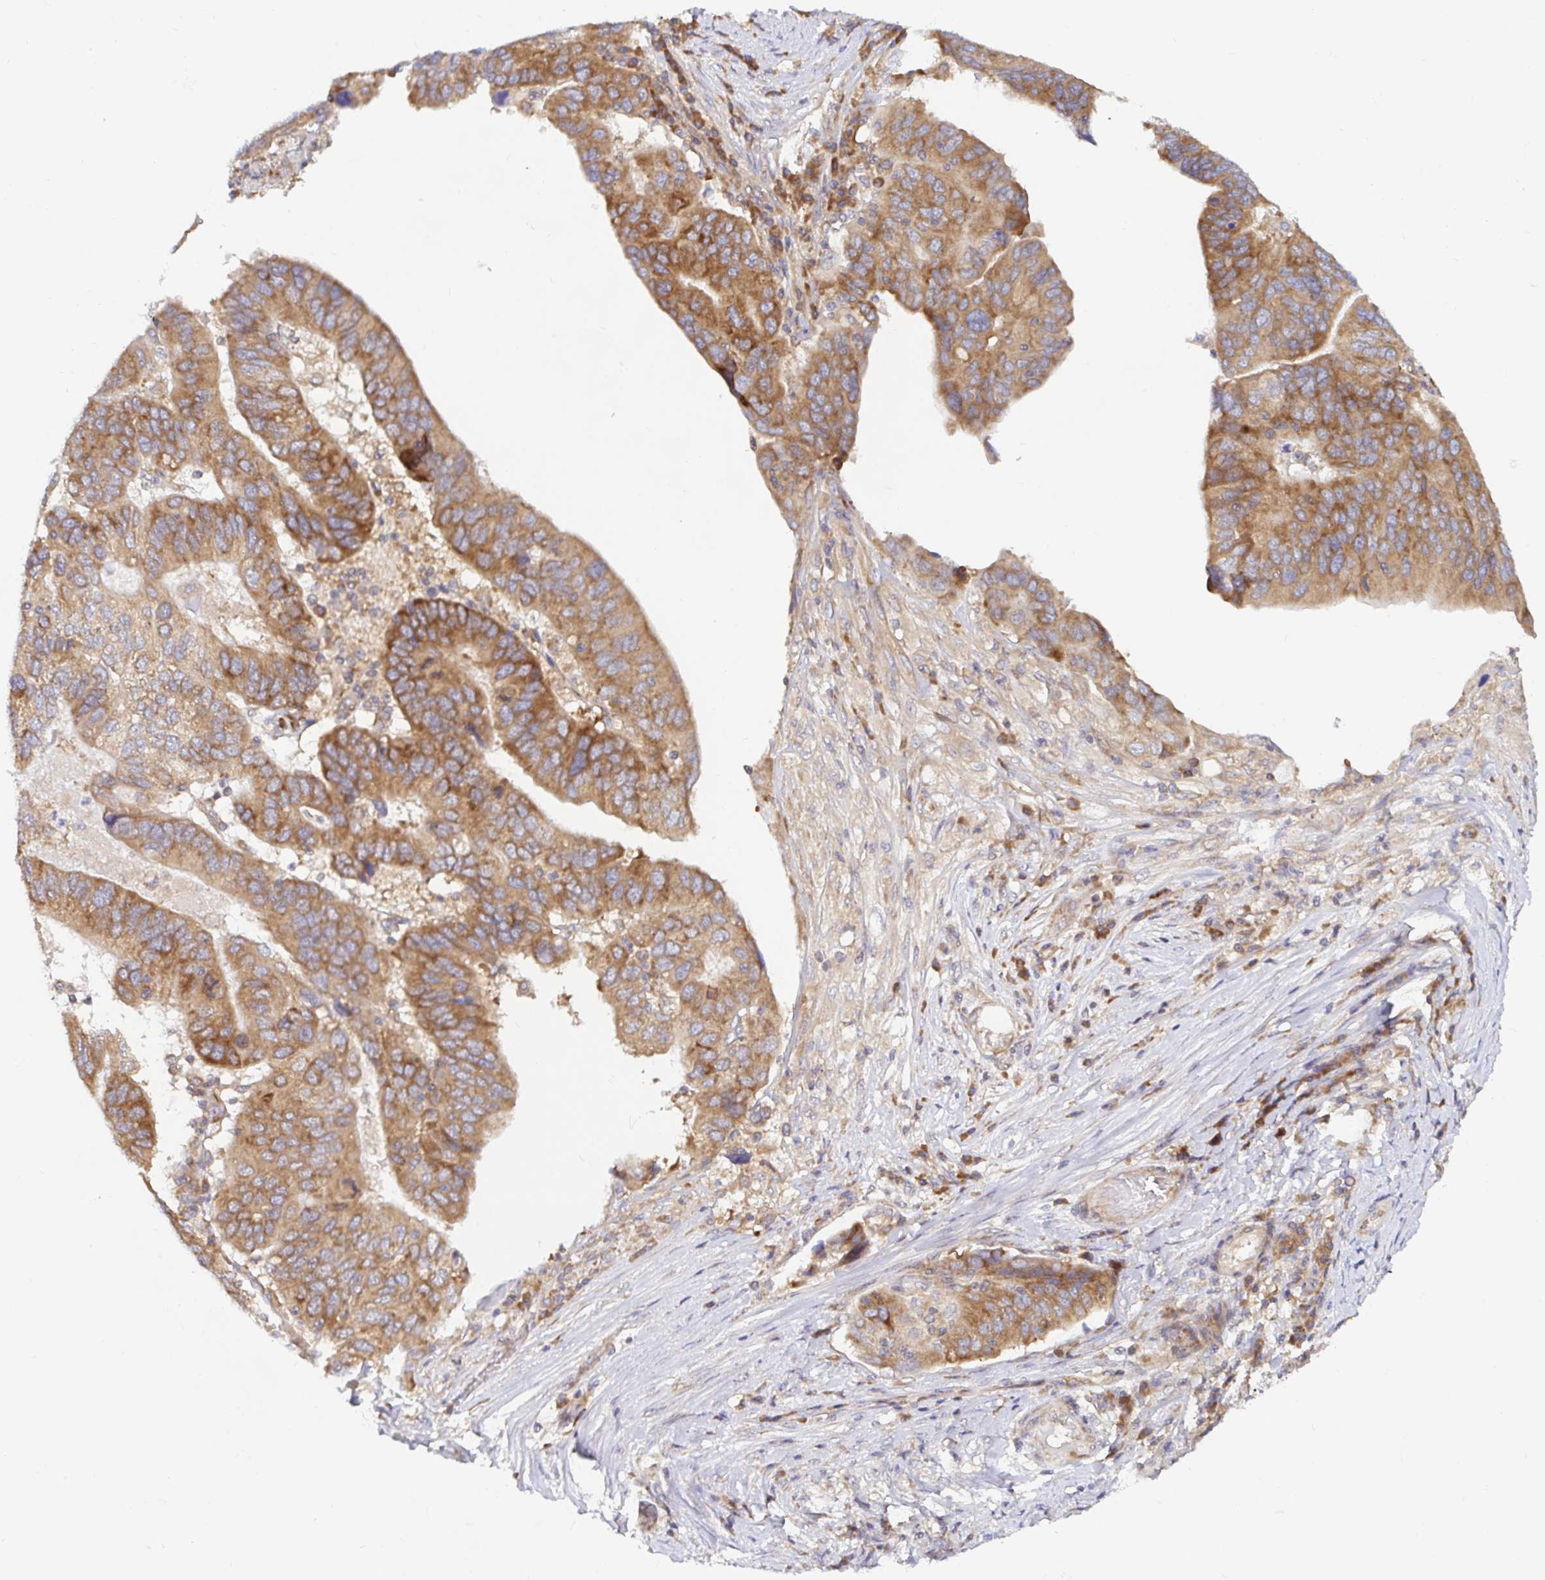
{"staining": {"intensity": "moderate", "quantity": ">75%", "location": "cytoplasmic/membranous"}, "tissue": "ovarian cancer", "cell_type": "Tumor cells", "image_type": "cancer", "snomed": [{"axis": "morphology", "description": "Cystadenocarcinoma, serous, NOS"}, {"axis": "topography", "description": "Ovary"}], "caption": "The micrograph demonstrates staining of serous cystadenocarcinoma (ovarian), revealing moderate cytoplasmic/membranous protein staining (brown color) within tumor cells.", "gene": "LARP1", "patient": {"sex": "female", "age": 79}}